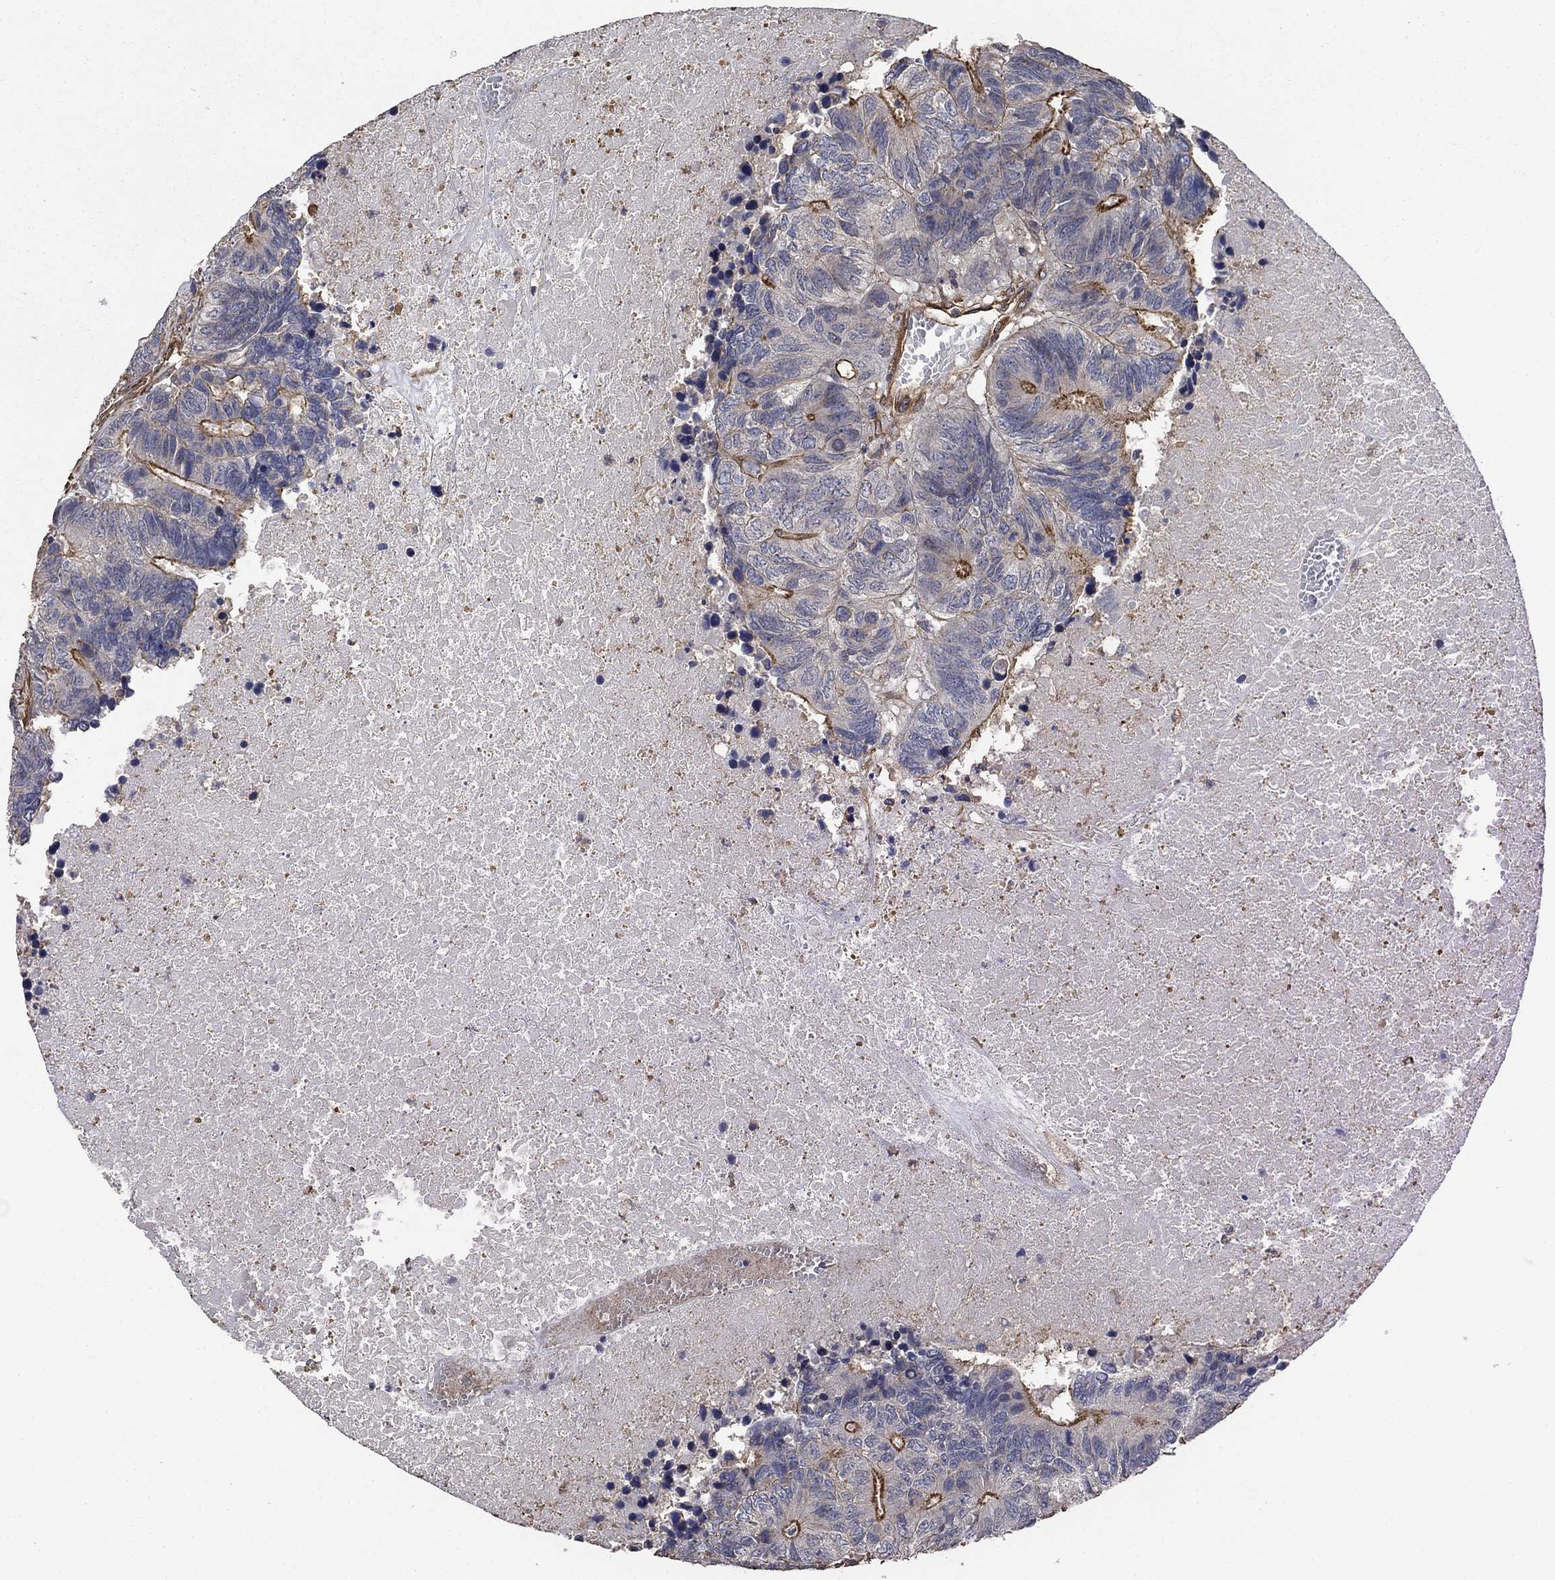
{"staining": {"intensity": "strong", "quantity": "25%-75%", "location": "cytoplasmic/membranous"}, "tissue": "colorectal cancer", "cell_type": "Tumor cells", "image_type": "cancer", "snomed": [{"axis": "morphology", "description": "Adenocarcinoma, NOS"}, {"axis": "topography", "description": "Colon"}], "caption": "Tumor cells demonstrate strong cytoplasmic/membranous positivity in approximately 25%-75% of cells in colorectal cancer (adenocarcinoma).", "gene": "PDE3A", "patient": {"sex": "female", "age": 48}}